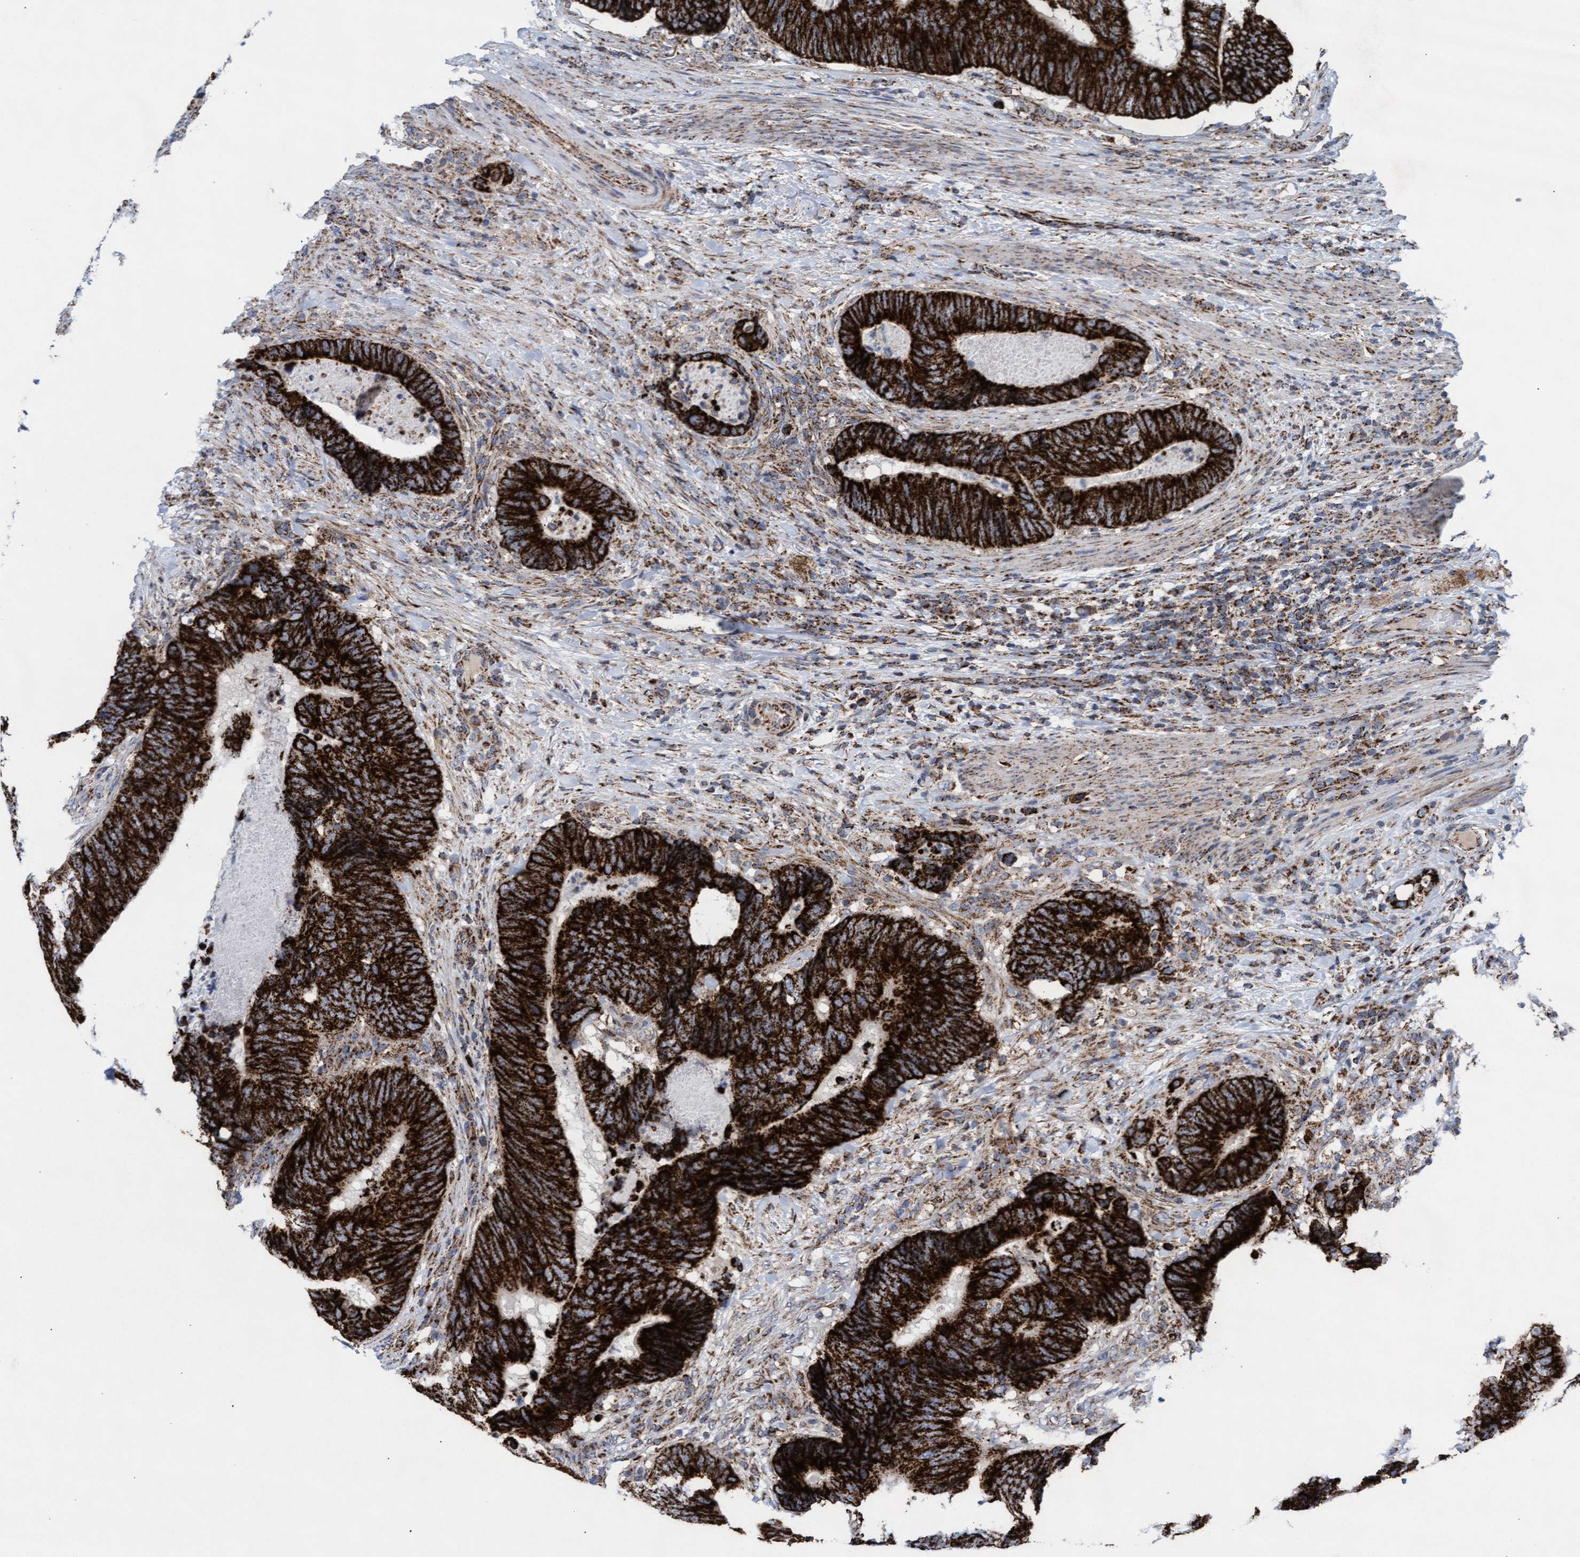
{"staining": {"intensity": "strong", "quantity": ">75%", "location": "cytoplasmic/membranous"}, "tissue": "colorectal cancer", "cell_type": "Tumor cells", "image_type": "cancer", "snomed": [{"axis": "morphology", "description": "Adenocarcinoma, NOS"}, {"axis": "topography", "description": "Colon"}], "caption": "Immunohistochemistry (DAB (3,3'-diaminobenzidine)) staining of adenocarcinoma (colorectal) reveals strong cytoplasmic/membranous protein positivity in about >75% of tumor cells. Ihc stains the protein of interest in brown and the nuclei are stained blue.", "gene": "MRPL38", "patient": {"sex": "male", "age": 56}}